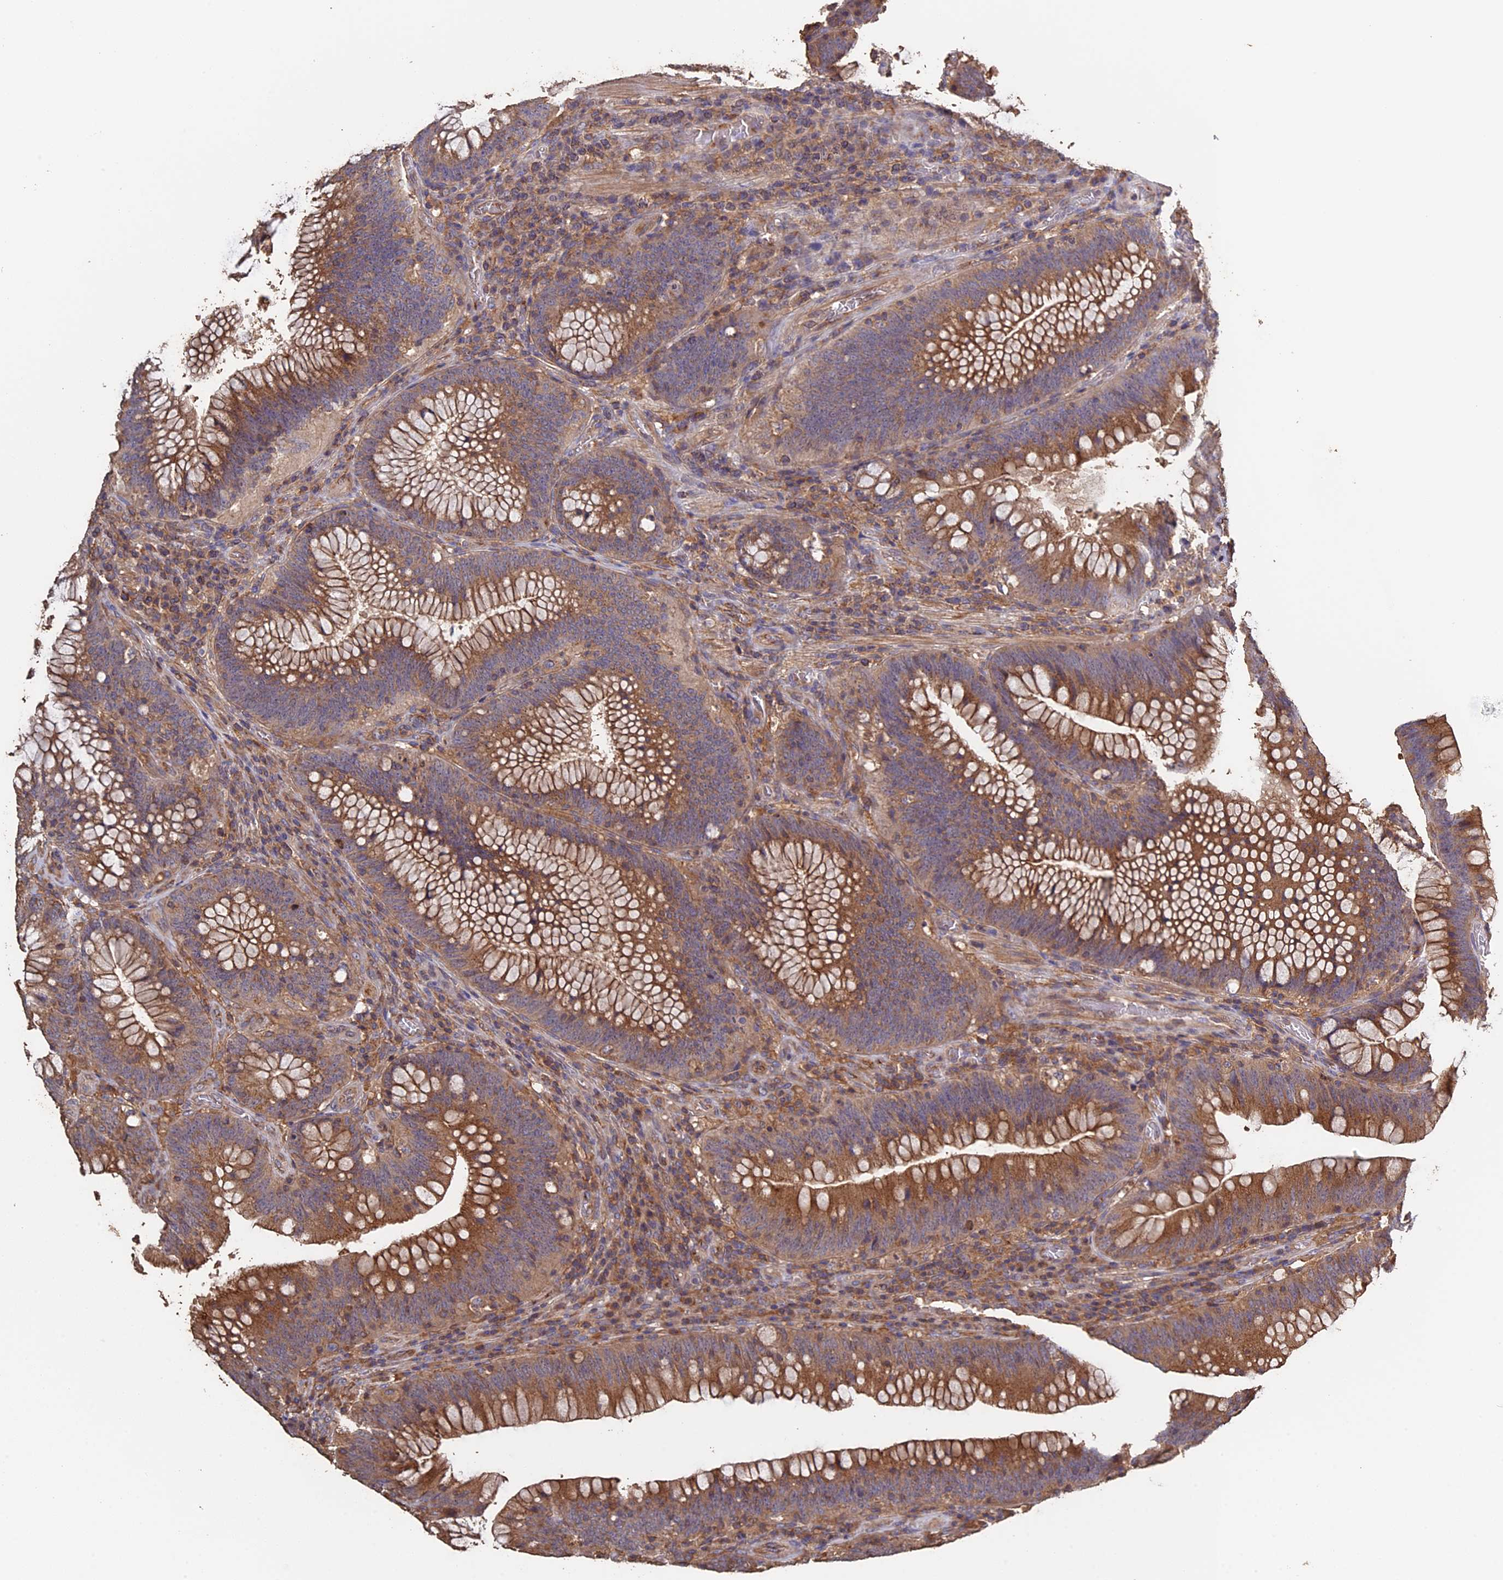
{"staining": {"intensity": "moderate", "quantity": ">75%", "location": "cytoplasmic/membranous"}, "tissue": "colorectal cancer", "cell_type": "Tumor cells", "image_type": "cancer", "snomed": [{"axis": "morphology", "description": "Normal tissue, NOS"}, {"axis": "topography", "description": "Colon"}], "caption": "IHC image of neoplastic tissue: colorectal cancer stained using IHC displays medium levels of moderate protein expression localized specifically in the cytoplasmic/membranous of tumor cells, appearing as a cytoplasmic/membranous brown color.", "gene": "PIGQ", "patient": {"sex": "female", "age": 82}}